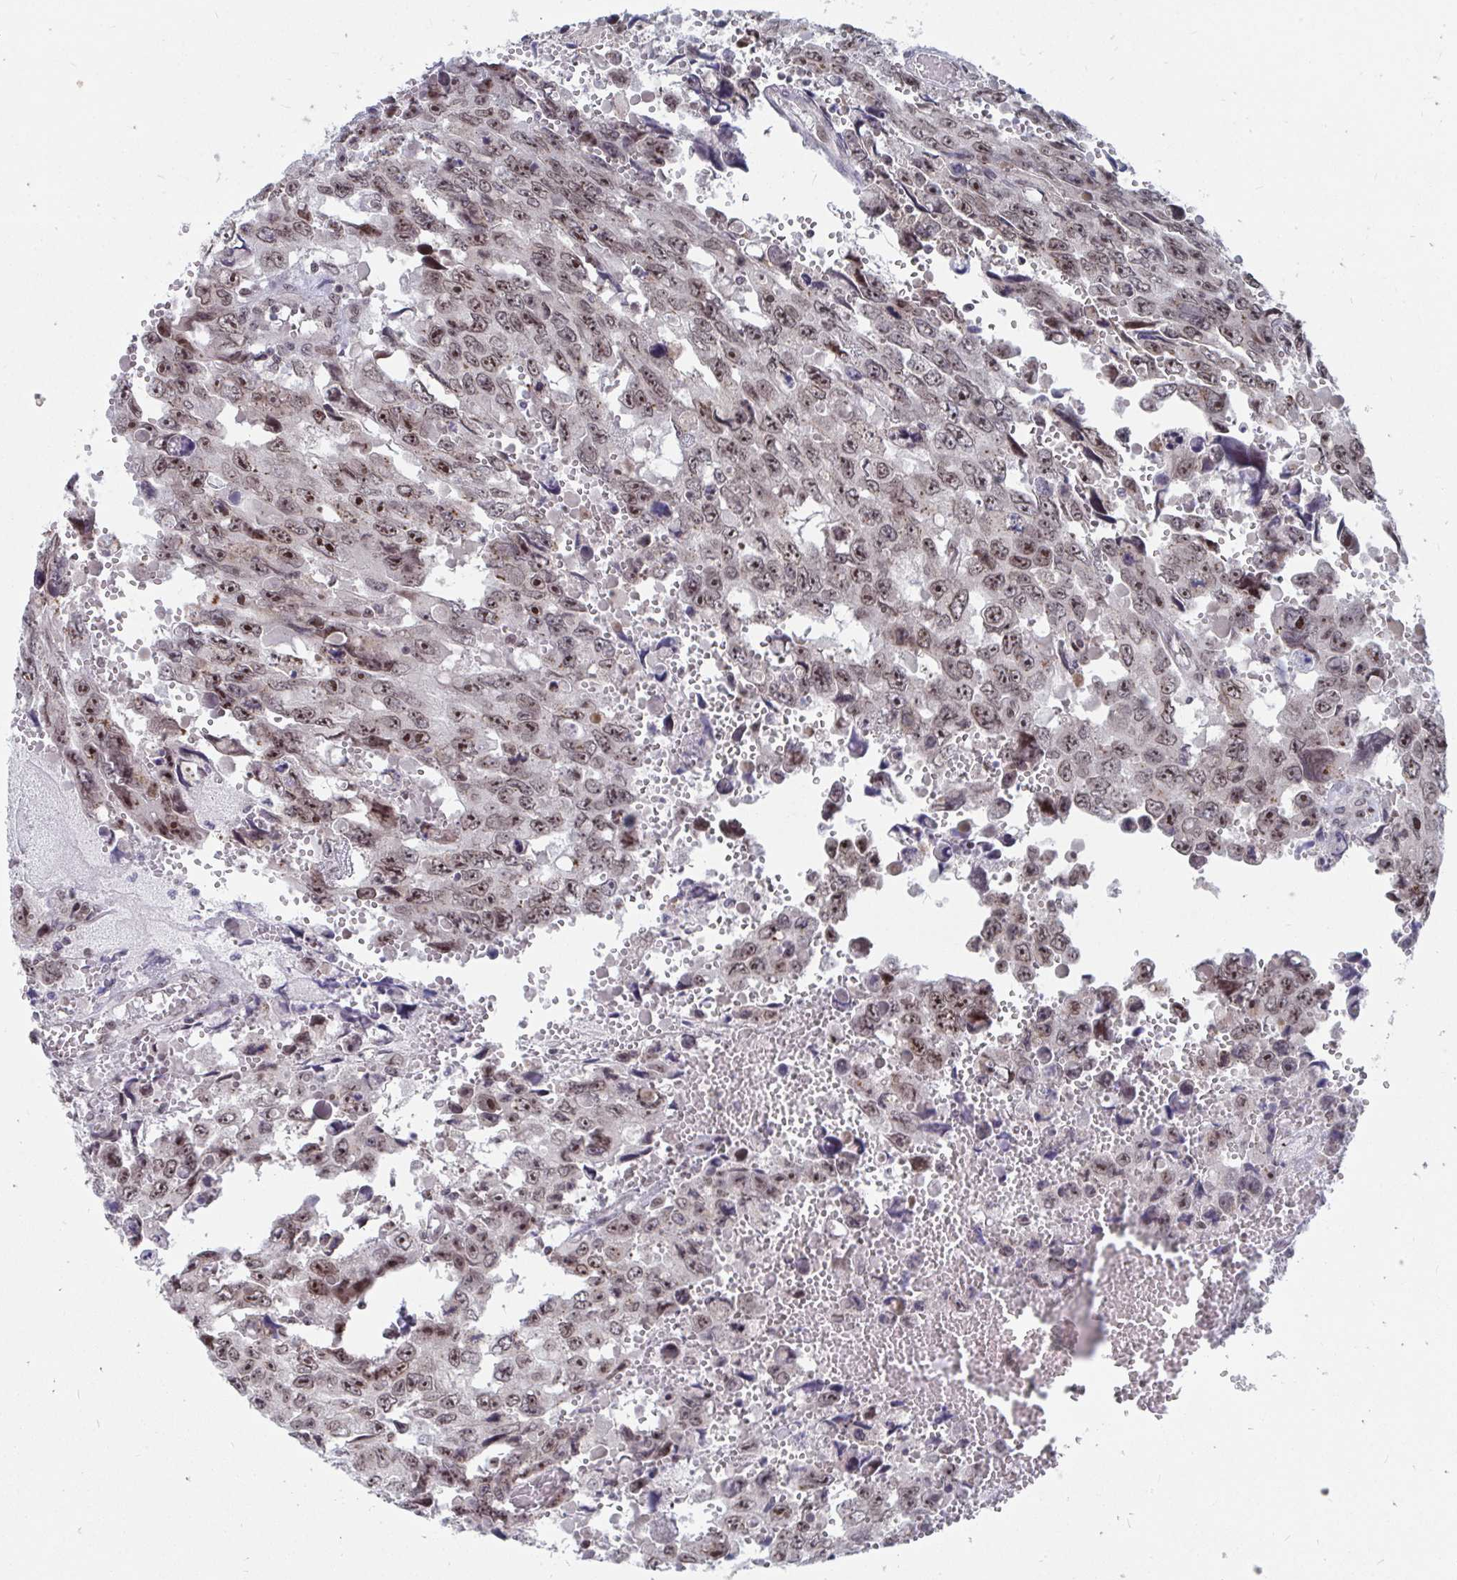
{"staining": {"intensity": "moderate", "quantity": ">75%", "location": "nuclear"}, "tissue": "testis cancer", "cell_type": "Tumor cells", "image_type": "cancer", "snomed": [{"axis": "morphology", "description": "Seminoma, NOS"}, {"axis": "topography", "description": "Testis"}], "caption": "Protein expression analysis of human testis cancer (seminoma) reveals moderate nuclear expression in approximately >75% of tumor cells. (Brightfield microscopy of DAB IHC at high magnification).", "gene": "TRIP12", "patient": {"sex": "male", "age": 26}}